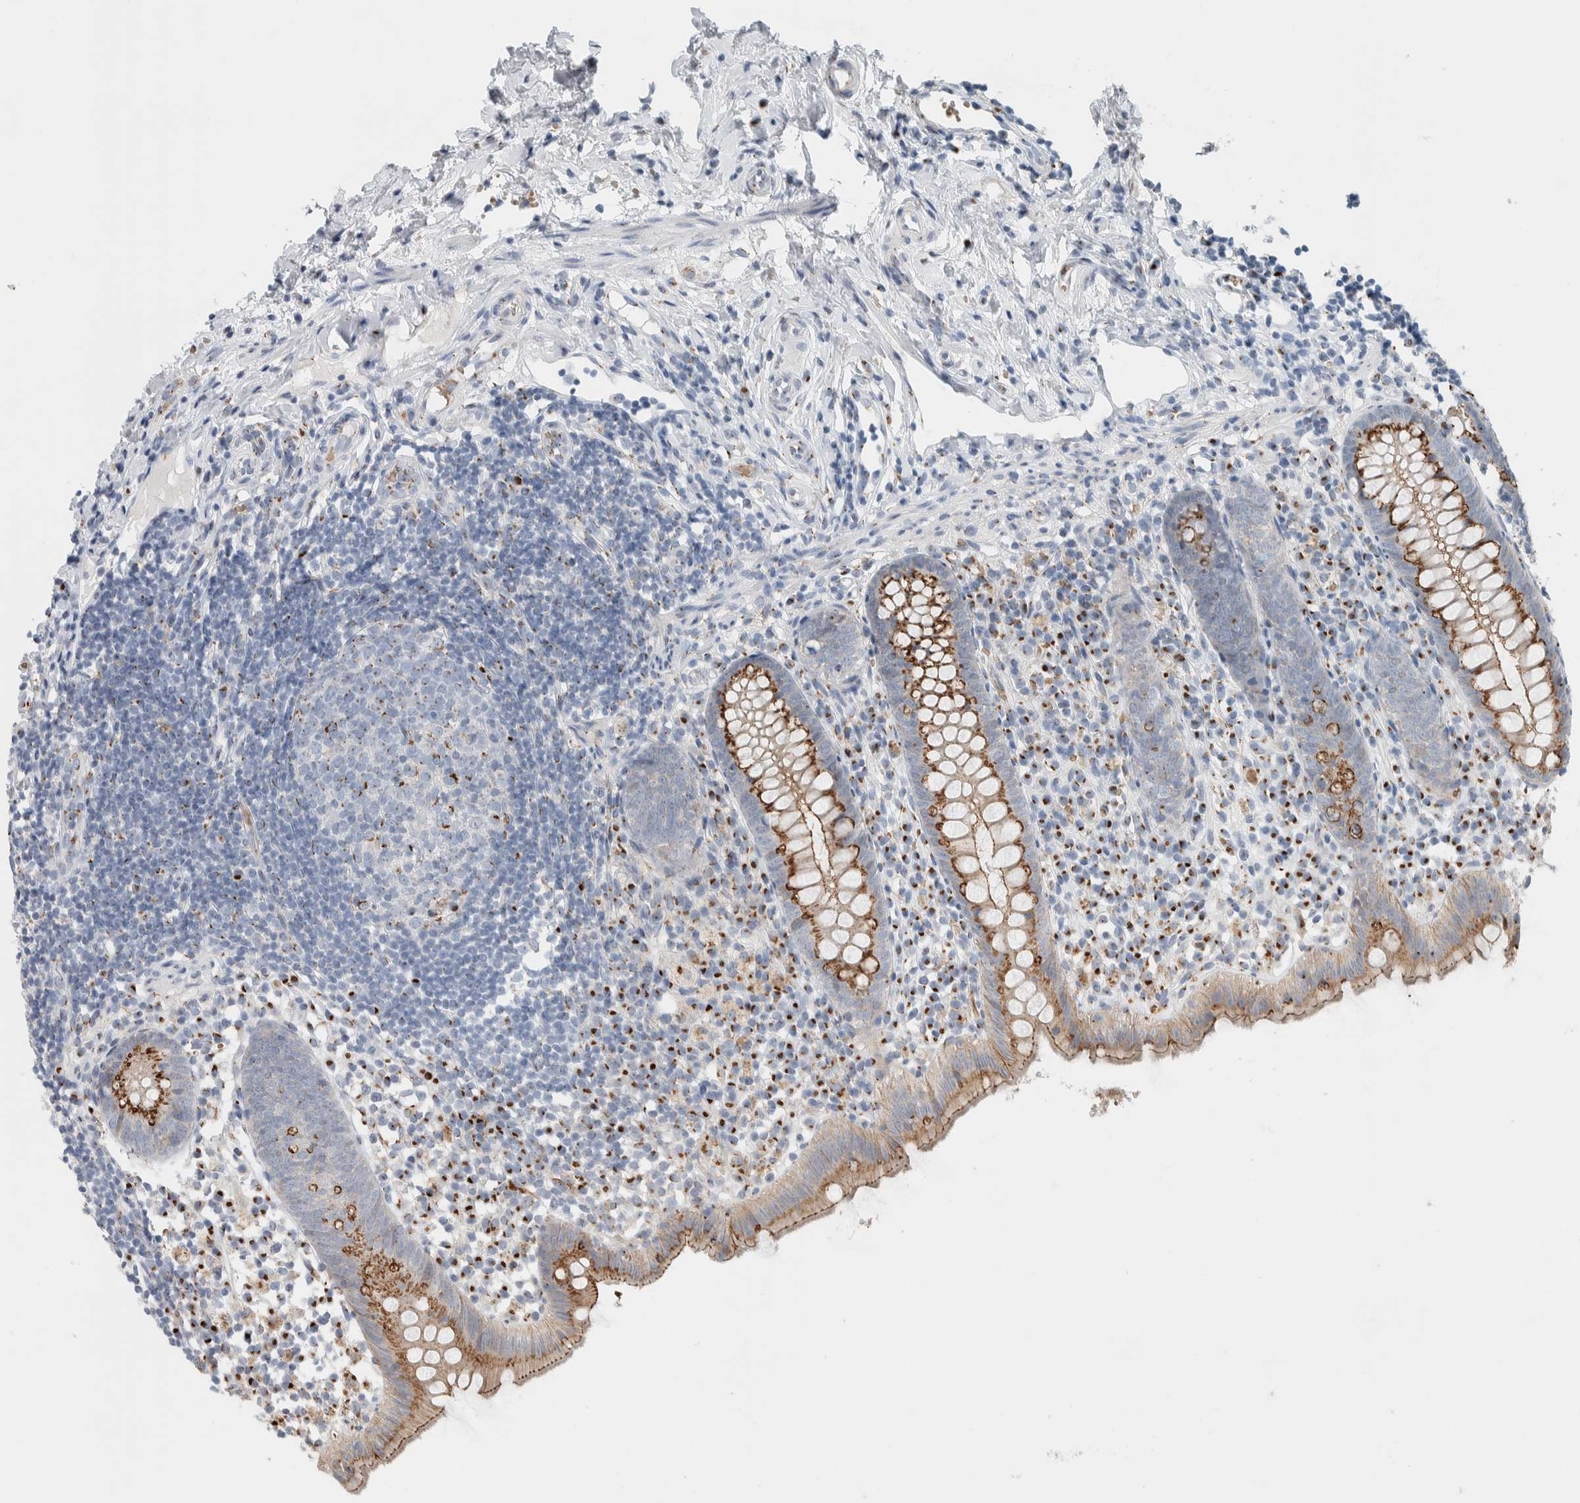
{"staining": {"intensity": "moderate", "quantity": ">75%", "location": "cytoplasmic/membranous"}, "tissue": "appendix", "cell_type": "Glandular cells", "image_type": "normal", "snomed": [{"axis": "morphology", "description": "Normal tissue, NOS"}, {"axis": "topography", "description": "Appendix"}], "caption": "Immunohistochemical staining of benign appendix demonstrates medium levels of moderate cytoplasmic/membranous positivity in approximately >75% of glandular cells. Nuclei are stained in blue.", "gene": "SLC38A10", "patient": {"sex": "female", "age": 20}}